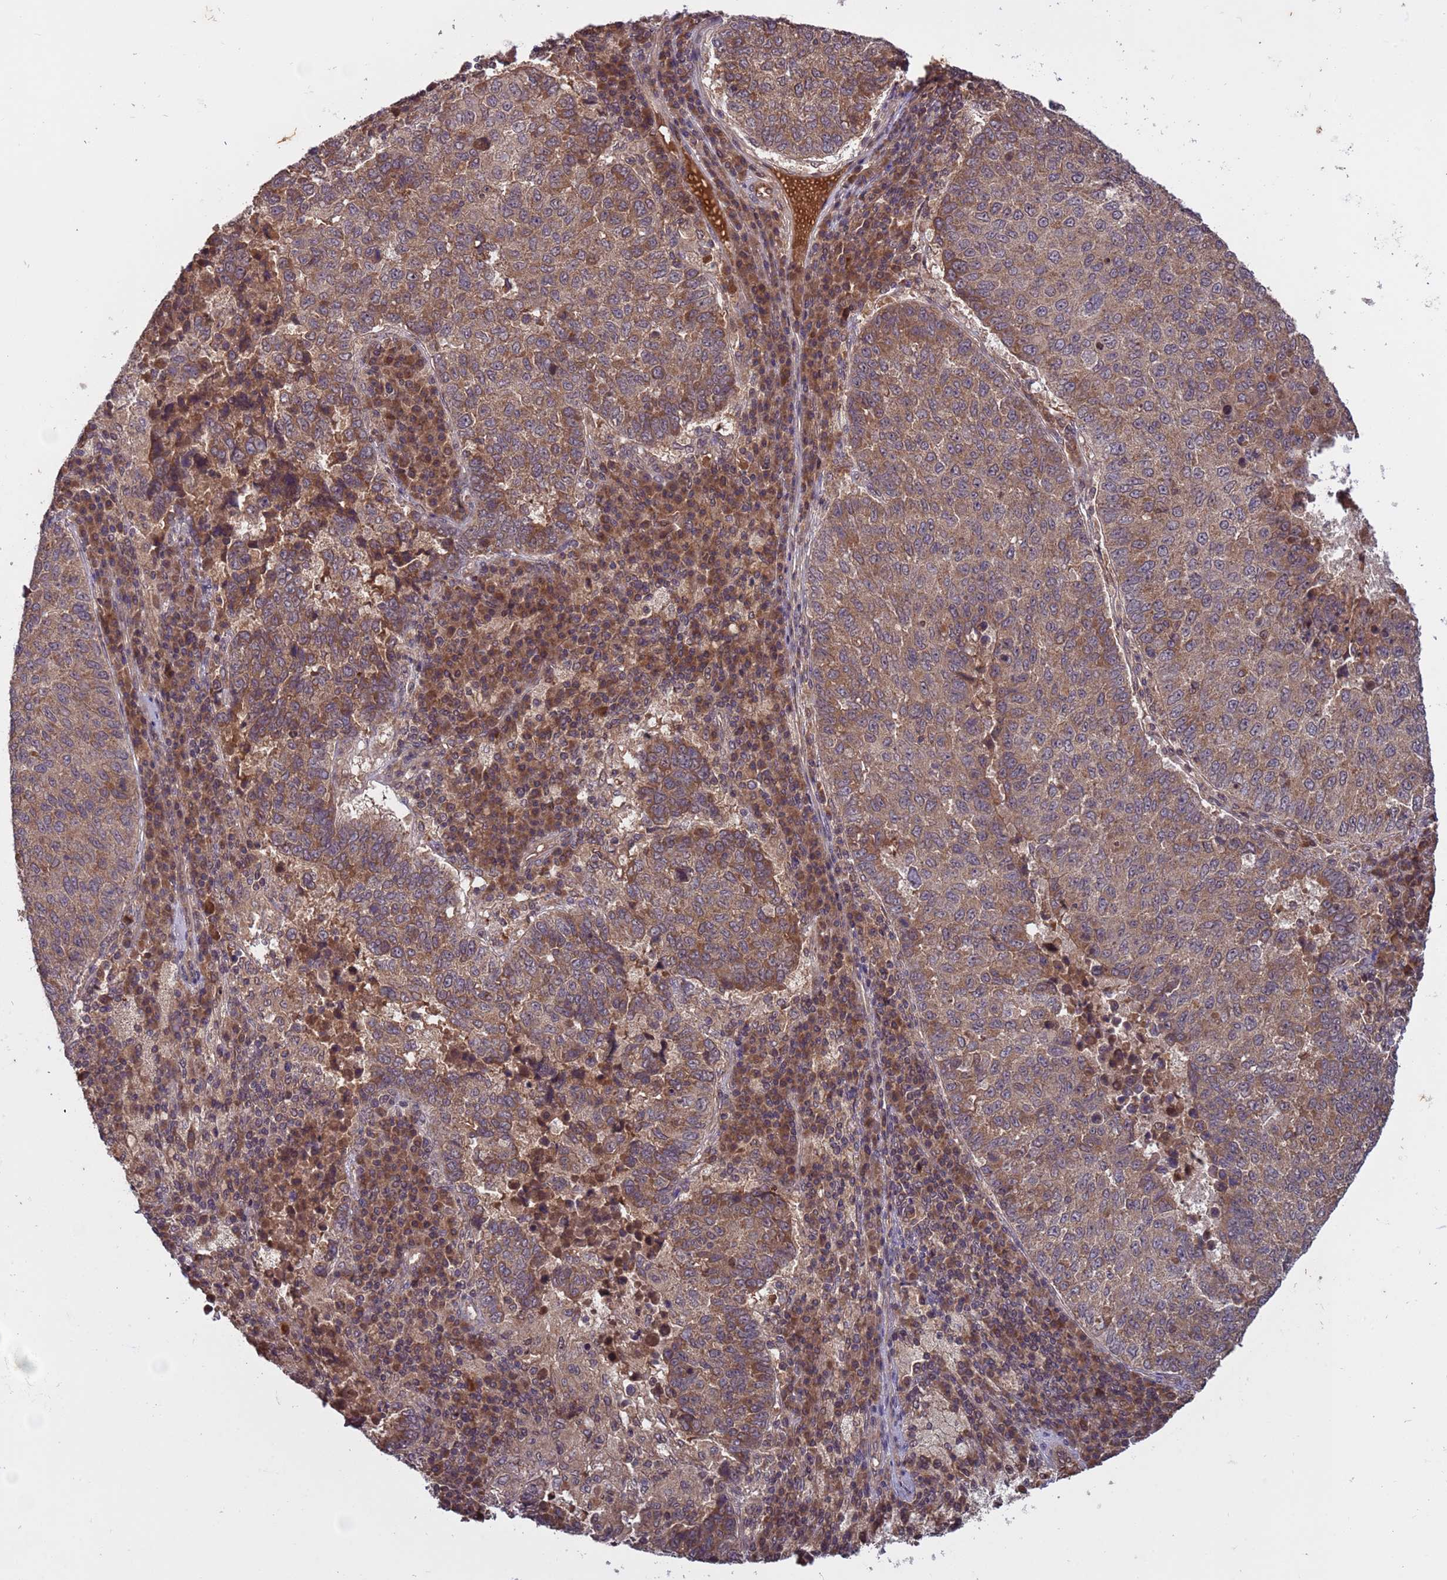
{"staining": {"intensity": "moderate", "quantity": ">75%", "location": "cytoplasmic/membranous"}, "tissue": "lung cancer", "cell_type": "Tumor cells", "image_type": "cancer", "snomed": [{"axis": "morphology", "description": "Squamous cell carcinoma, NOS"}, {"axis": "topography", "description": "Lung"}], "caption": "Protein staining displays moderate cytoplasmic/membranous expression in about >75% of tumor cells in squamous cell carcinoma (lung).", "gene": "ERI1", "patient": {"sex": "male", "age": 73}}